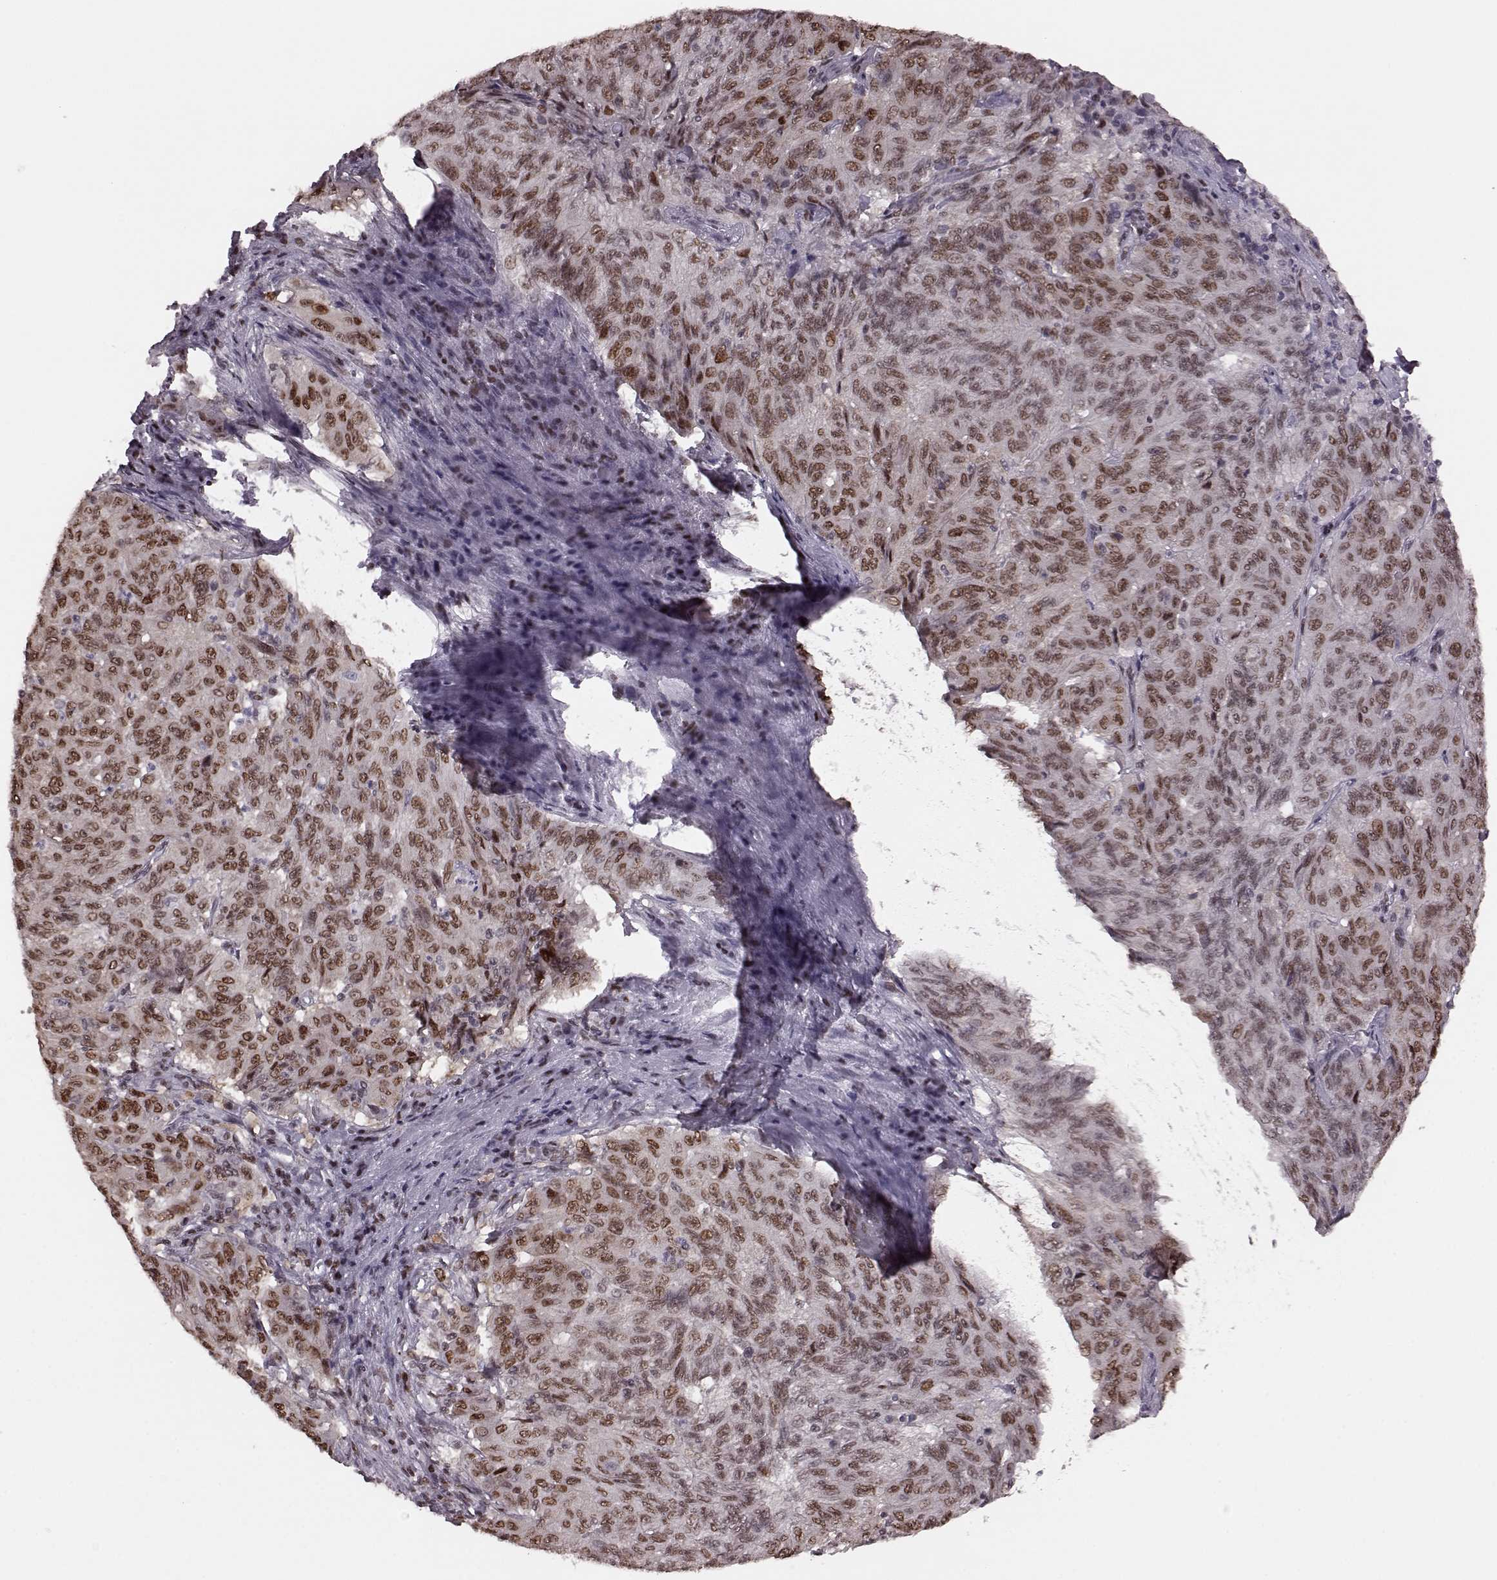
{"staining": {"intensity": "moderate", "quantity": ">75%", "location": "nuclear"}, "tissue": "pancreatic cancer", "cell_type": "Tumor cells", "image_type": "cancer", "snomed": [{"axis": "morphology", "description": "Adenocarcinoma, NOS"}, {"axis": "topography", "description": "Pancreas"}], "caption": "An IHC histopathology image of neoplastic tissue is shown. Protein staining in brown labels moderate nuclear positivity in pancreatic adenocarcinoma within tumor cells. (Brightfield microscopy of DAB IHC at high magnification).", "gene": "NR2C1", "patient": {"sex": "male", "age": 63}}